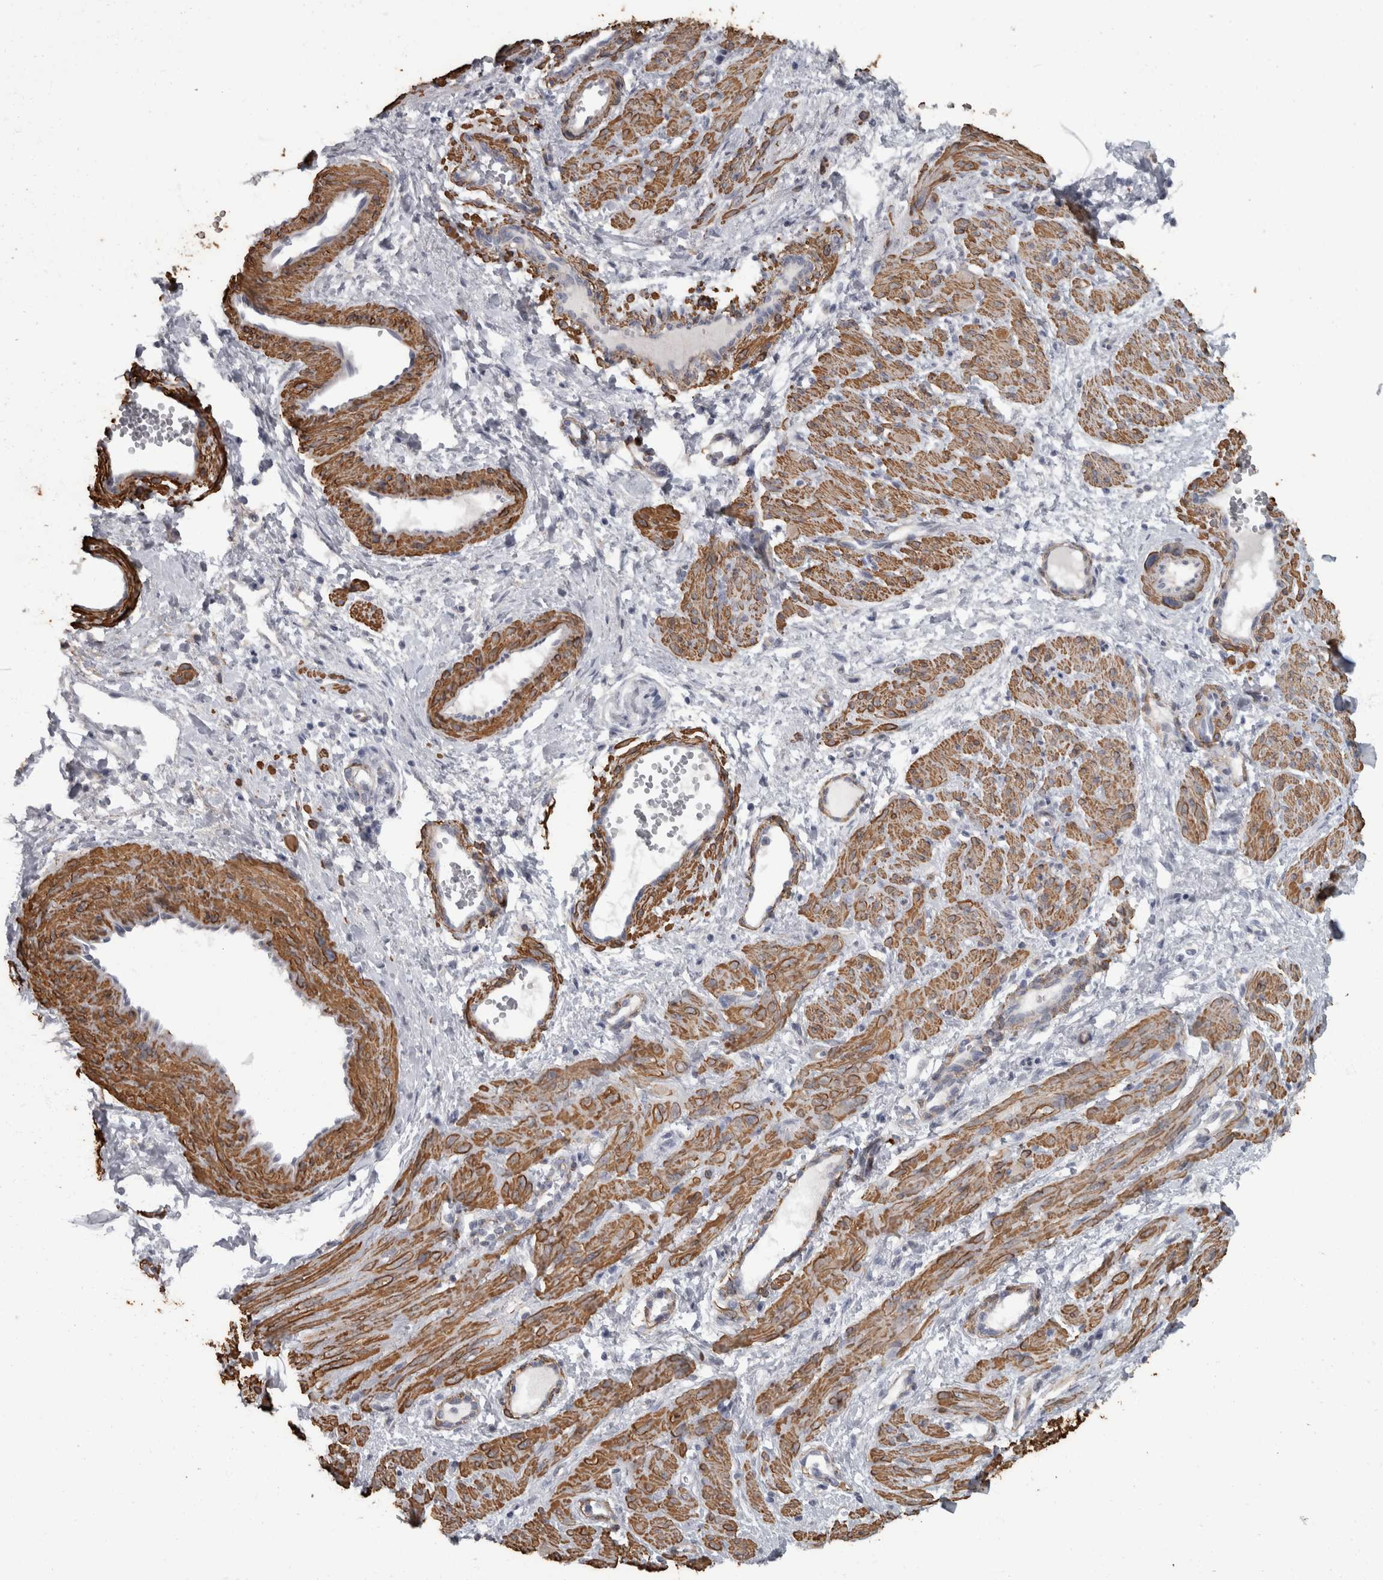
{"staining": {"intensity": "moderate", "quantity": ">75%", "location": "cytoplasmic/membranous"}, "tissue": "smooth muscle", "cell_type": "Smooth muscle cells", "image_type": "normal", "snomed": [{"axis": "morphology", "description": "Normal tissue, NOS"}, {"axis": "topography", "description": "Endometrium"}], "caption": "Immunohistochemical staining of benign smooth muscle shows medium levels of moderate cytoplasmic/membranous positivity in about >75% of smooth muscle cells.", "gene": "MASTL", "patient": {"sex": "female", "age": 33}}